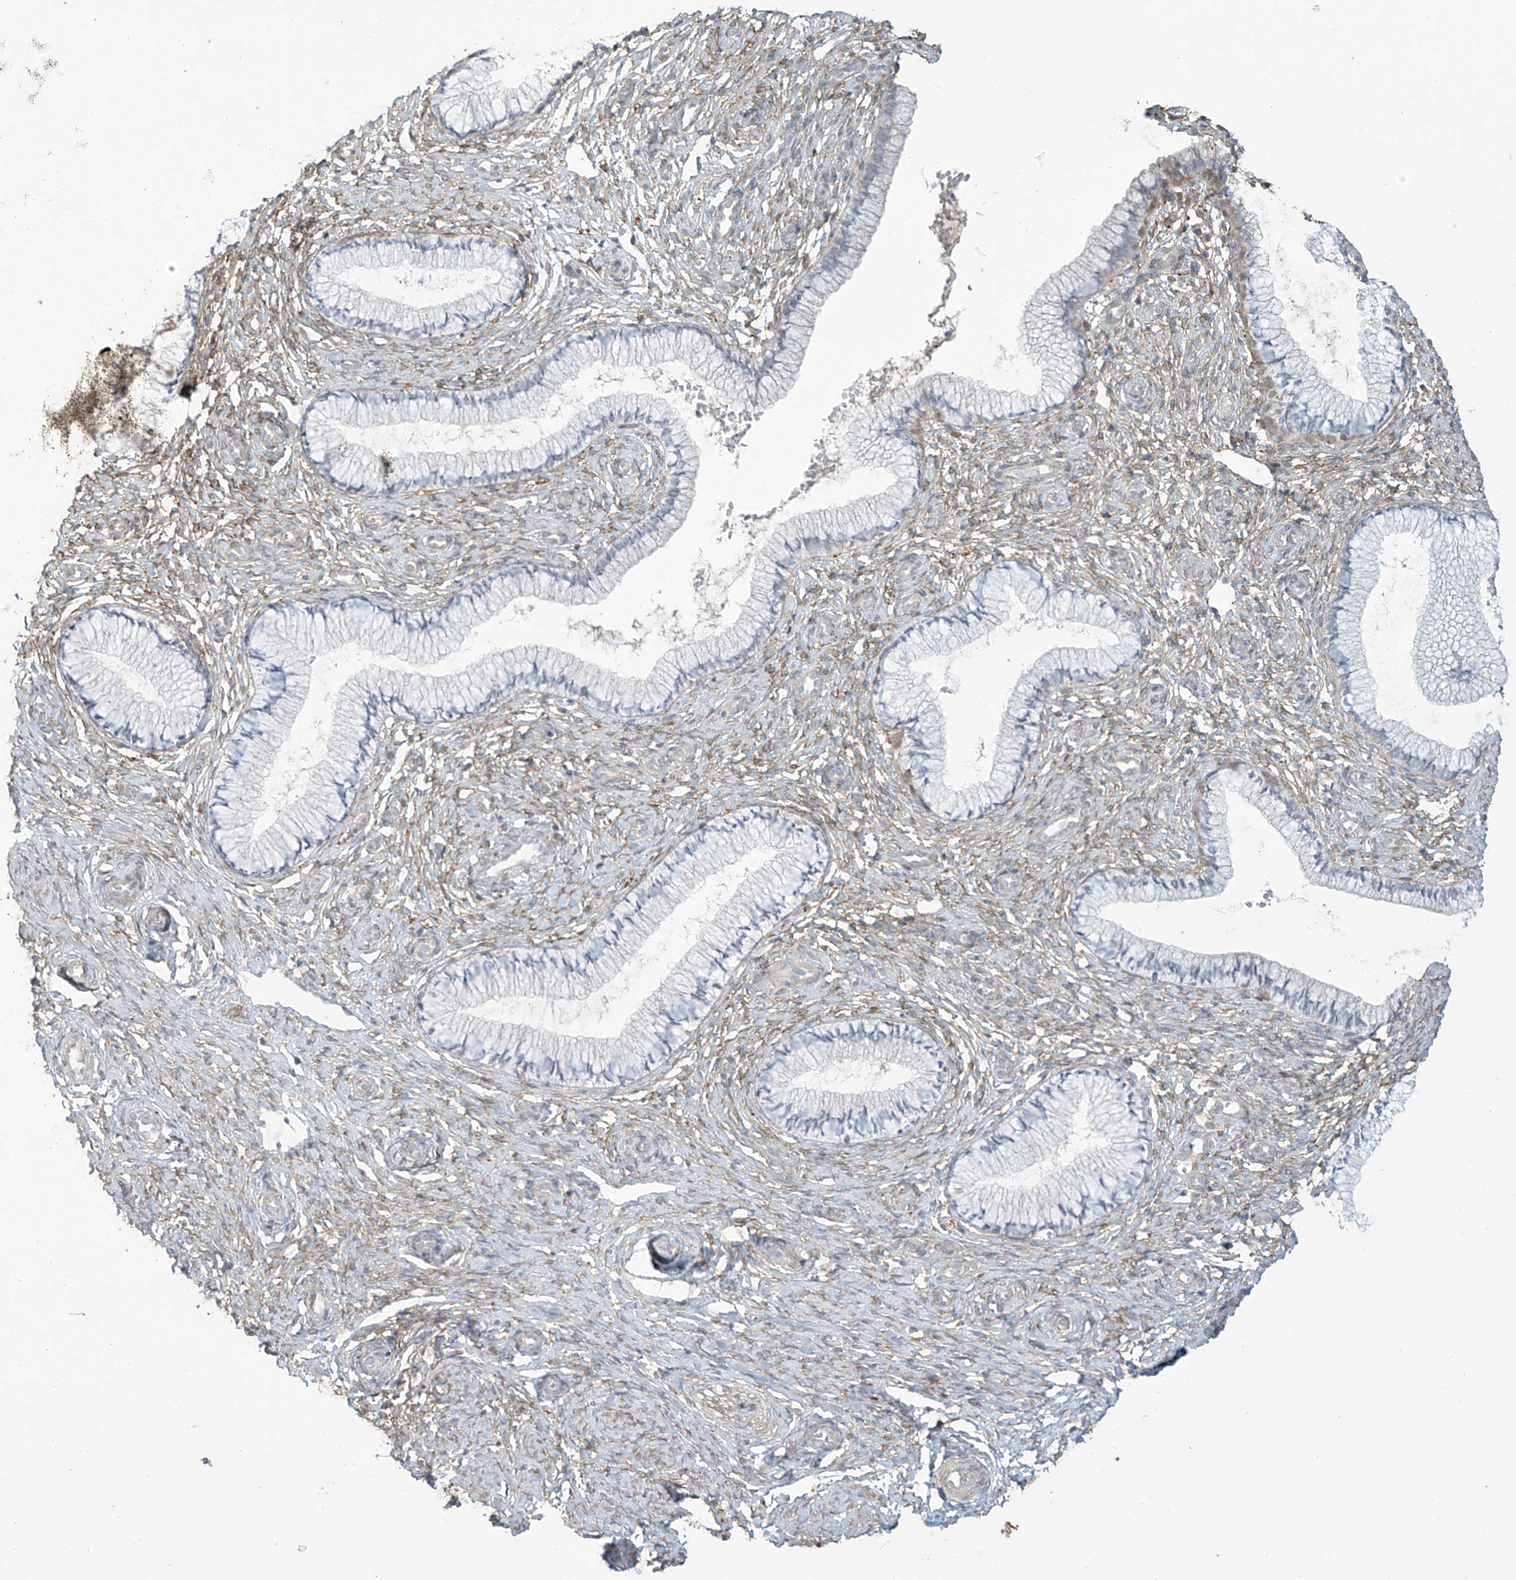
{"staining": {"intensity": "negative", "quantity": "none", "location": "none"}, "tissue": "cervix", "cell_type": "Glandular cells", "image_type": "normal", "snomed": [{"axis": "morphology", "description": "Normal tissue, NOS"}, {"axis": "topography", "description": "Cervix"}], "caption": "An immunohistochemistry (IHC) micrograph of unremarkable cervix is shown. There is no staining in glandular cells of cervix.", "gene": "TAGAP", "patient": {"sex": "female", "age": 27}}